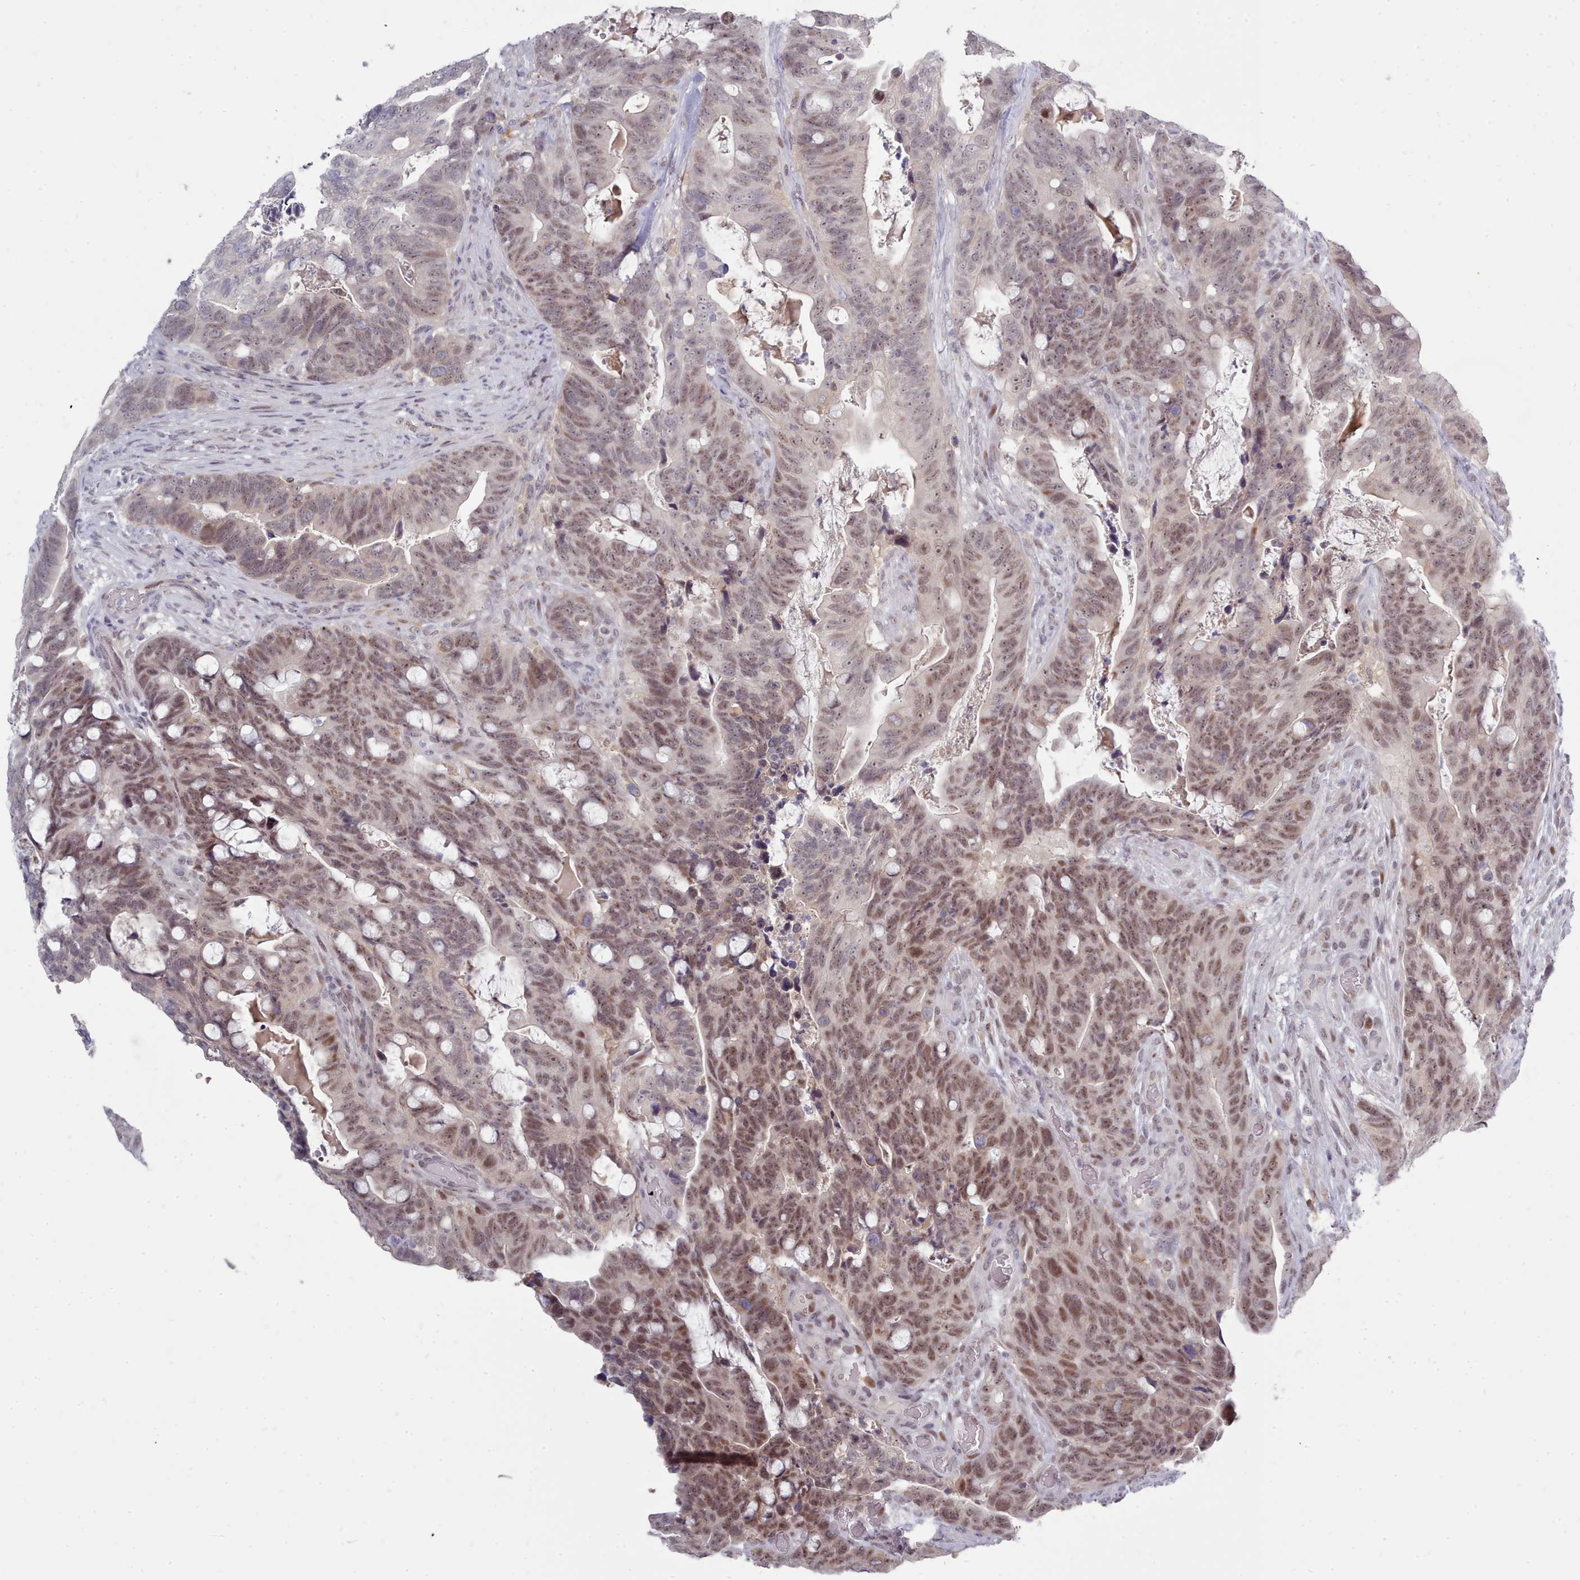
{"staining": {"intensity": "moderate", "quantity": "25%-75%", "location": "nuclear"}, "tissue": "colorectal cancer", "cell_type": "Tumor cells", "image_type": "cancer", "snomed": [{"axis": "morphology", "description": "Adenocarcinoma, NOS"}, {"axis": "topography", "description": "Colon"}], "caption": "Immunohistochemical staining of human colorectal cancer shows moderate nuclear protein expression in about 25%-75% of tumor cells. (DAB (3,3'-diaminobenzidine) IHC with brightfield microscopy, high magnification).", "gene": "GINS1", "patient": {"sex": "female", "age": 82}}